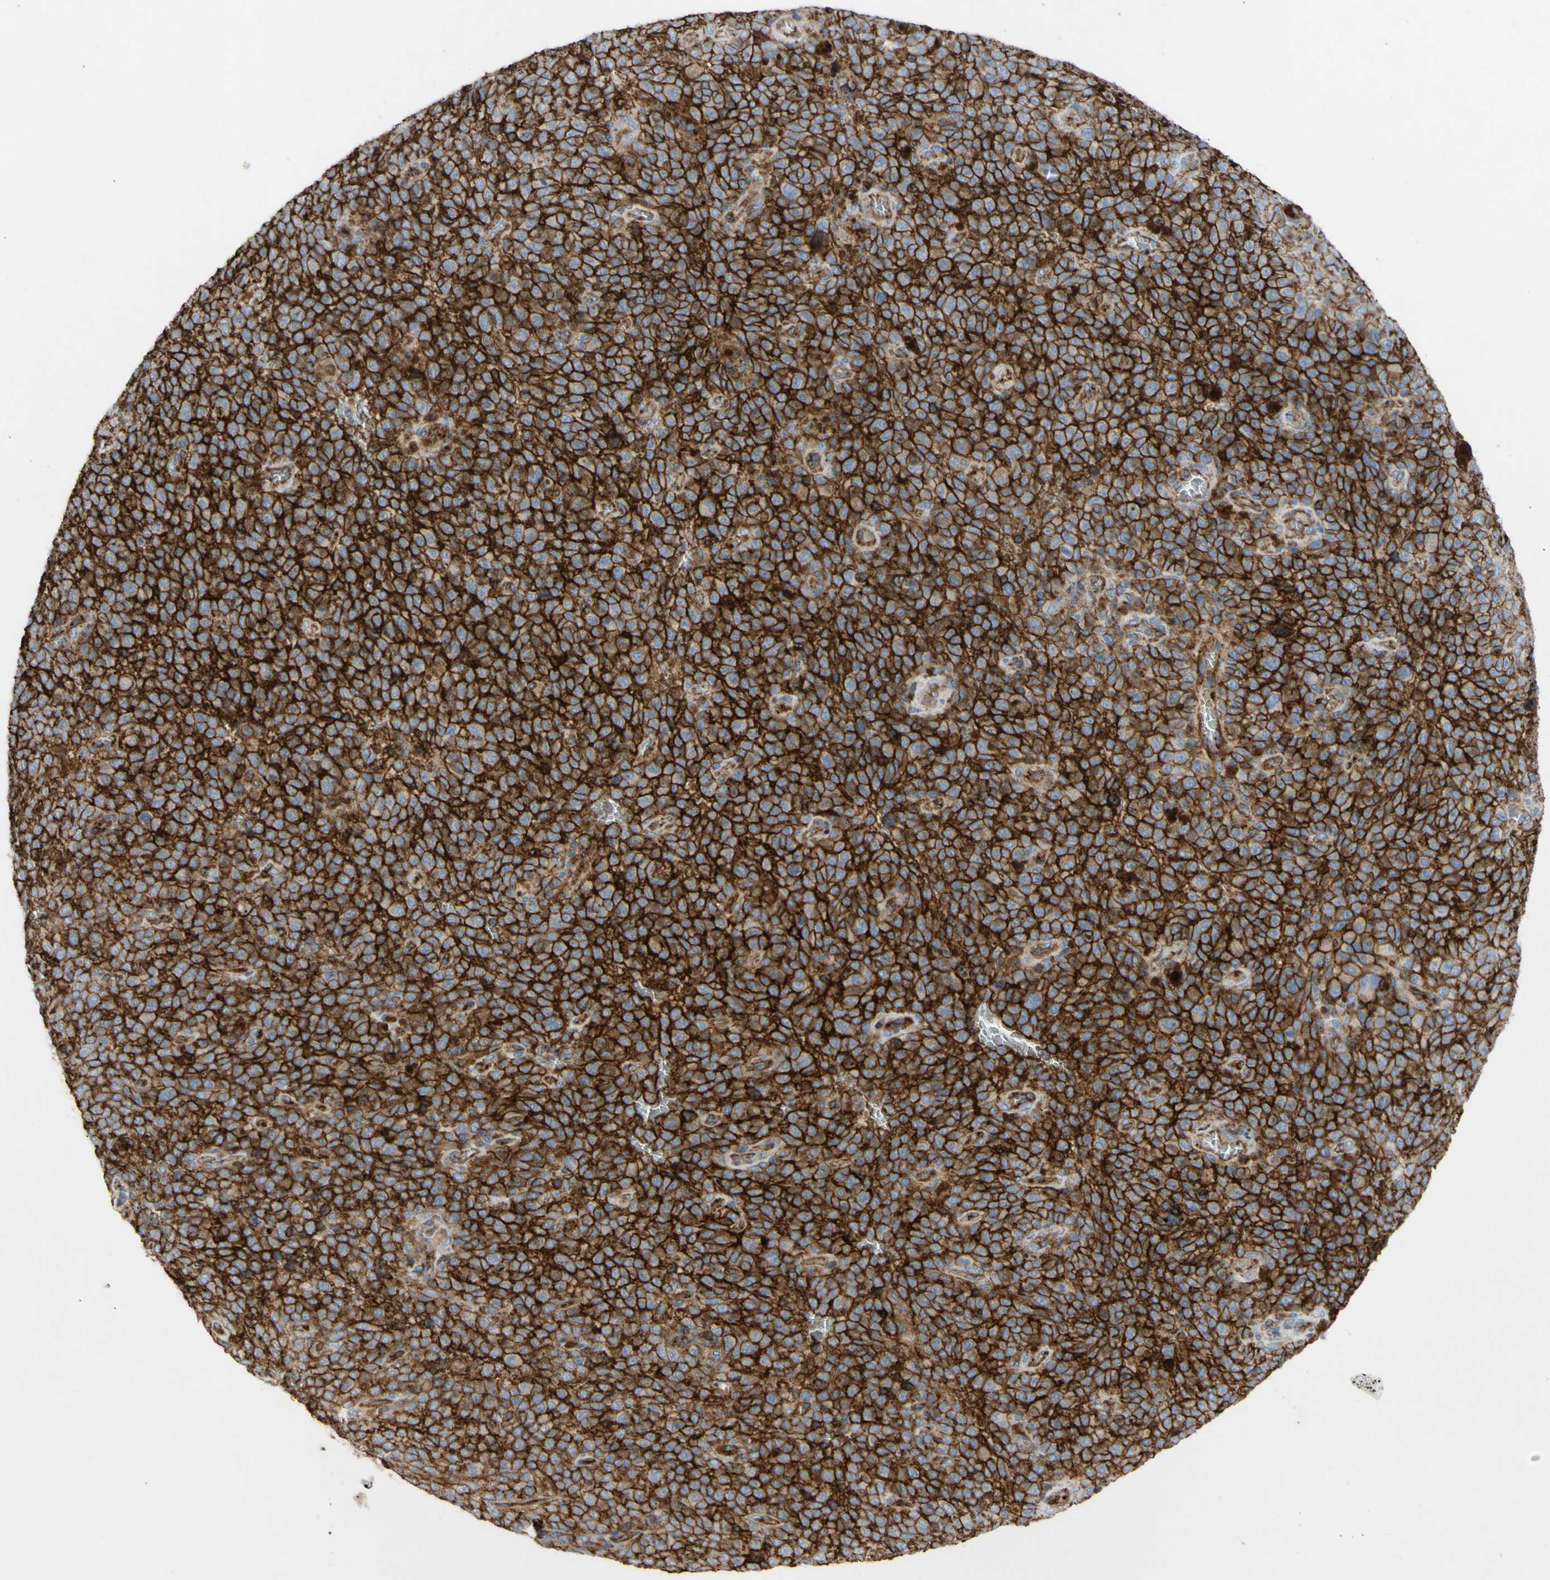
{"staining": {"intensity": "strong", "quantity": ">75%", "location": "cytoplasmic/membranous"}, "tissue": "melanoma", "cell_type": "Tumor cells", "image_type": "cancer", "snomed": [{"axis": "morphology", "description": "Malignant melanoma, NOS"}, {"axis": "topography", "description": "Skin"}], "caption": "The micrograph demonstrates immunohistochemical staining of malignant melanoma. There is strong cytoplasmic/membranous positivity is present in about >75% of tumor cells. Ihc stains the protein in brown and the nuclei are stained blue.", "gene": "ATP2A3", "patient": {"sex": "female", "age": 82}}